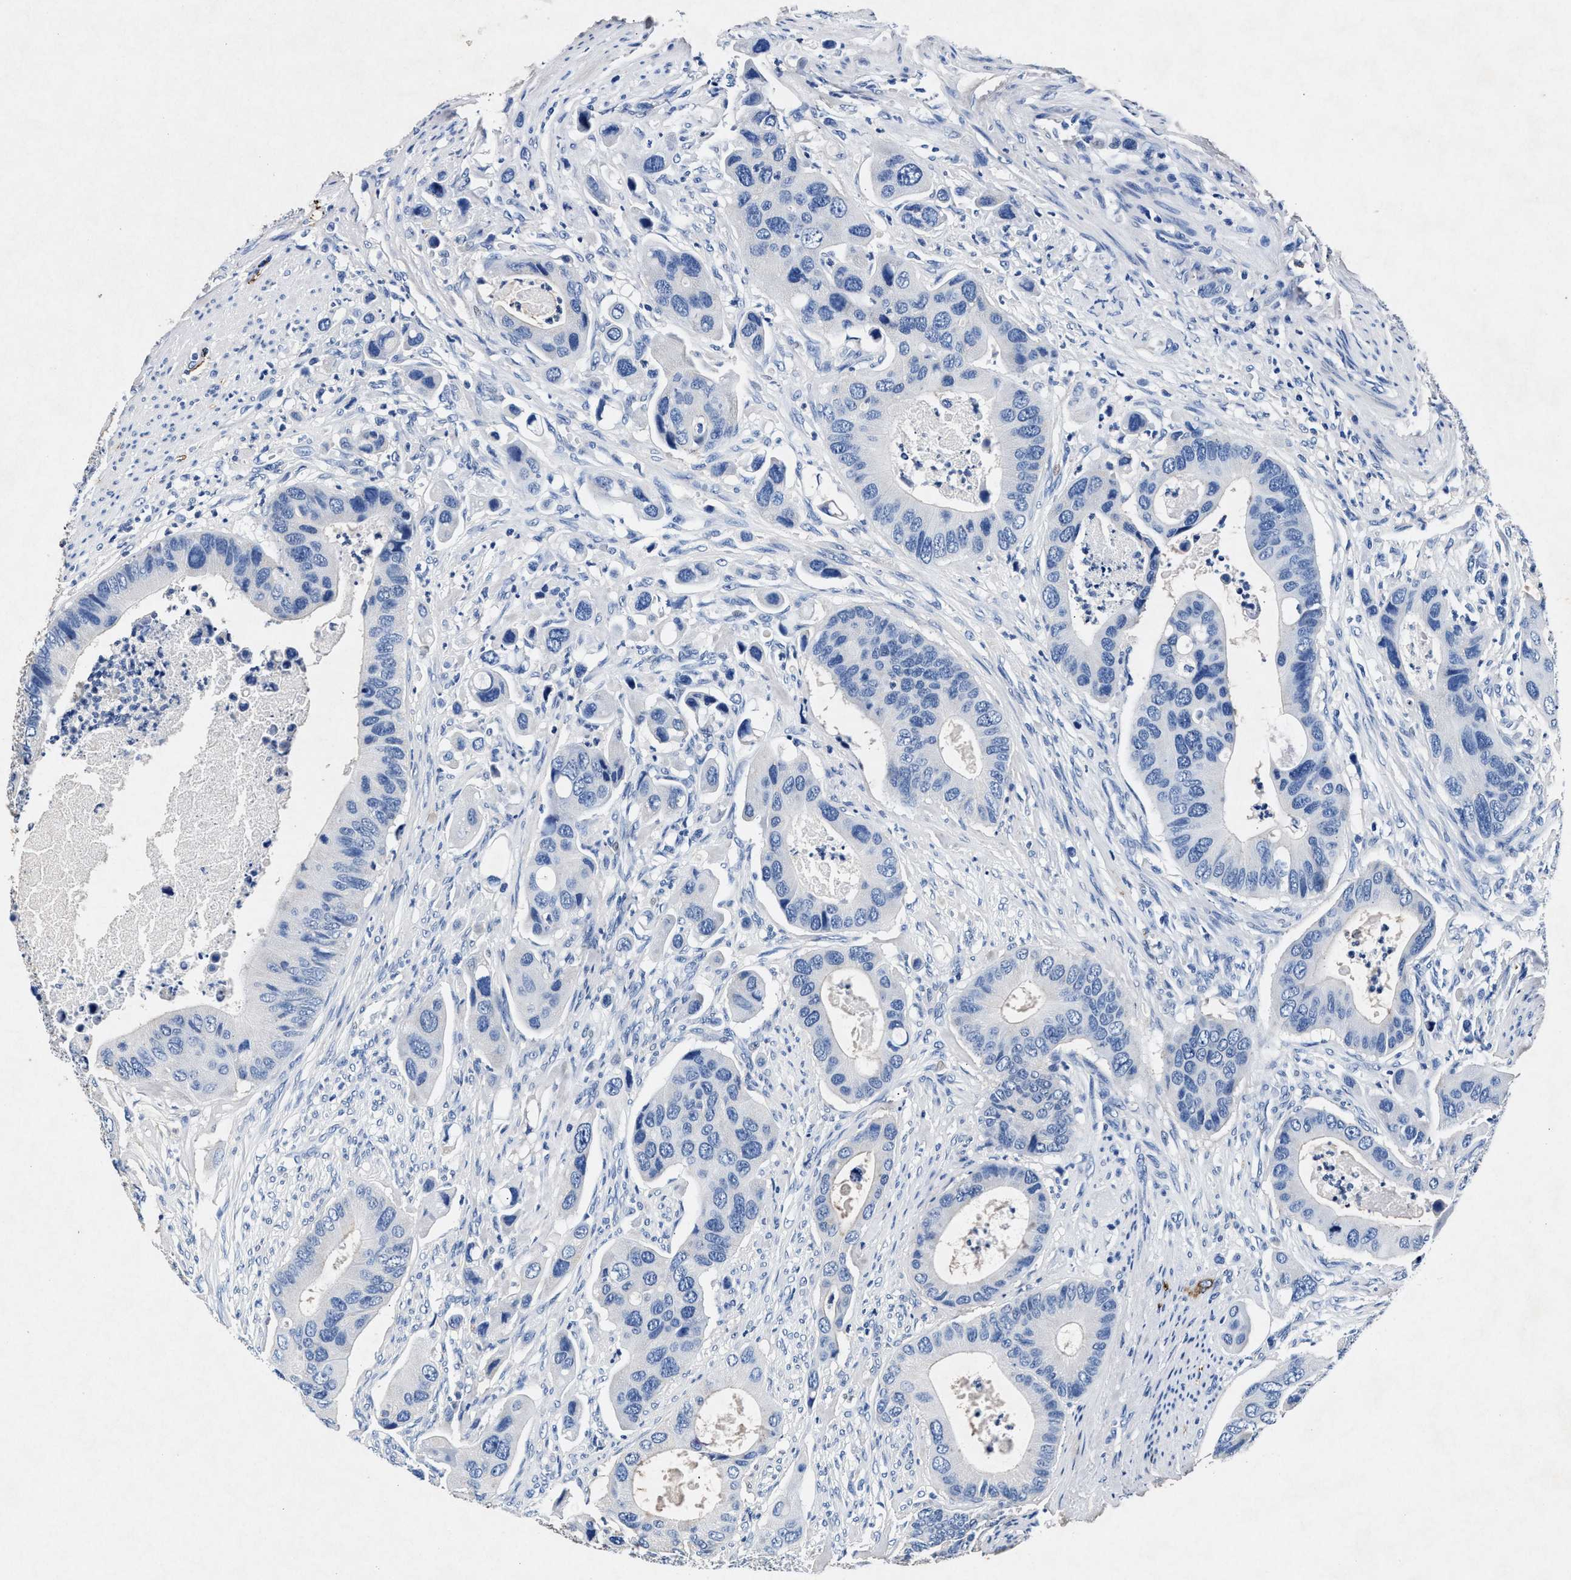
{"staining": {"intensity": "negative", "quantity": "none", "location": "none"}, "tissue": "colorectal cancer", "cell_type": "Tumor cells", "image_type": "cancer", "snomed": [{"axis": "morphology", "description": "Adenocarcinoma, NOS"}, {"axis": "topography", "description": "Rectum"}], "caption": "Colorectal cancer was stained to show a protein in brown. There is no significant positivity in tumor cells.", "gene": "MAP6", "patient": {"sex": "female", "age": 57}}